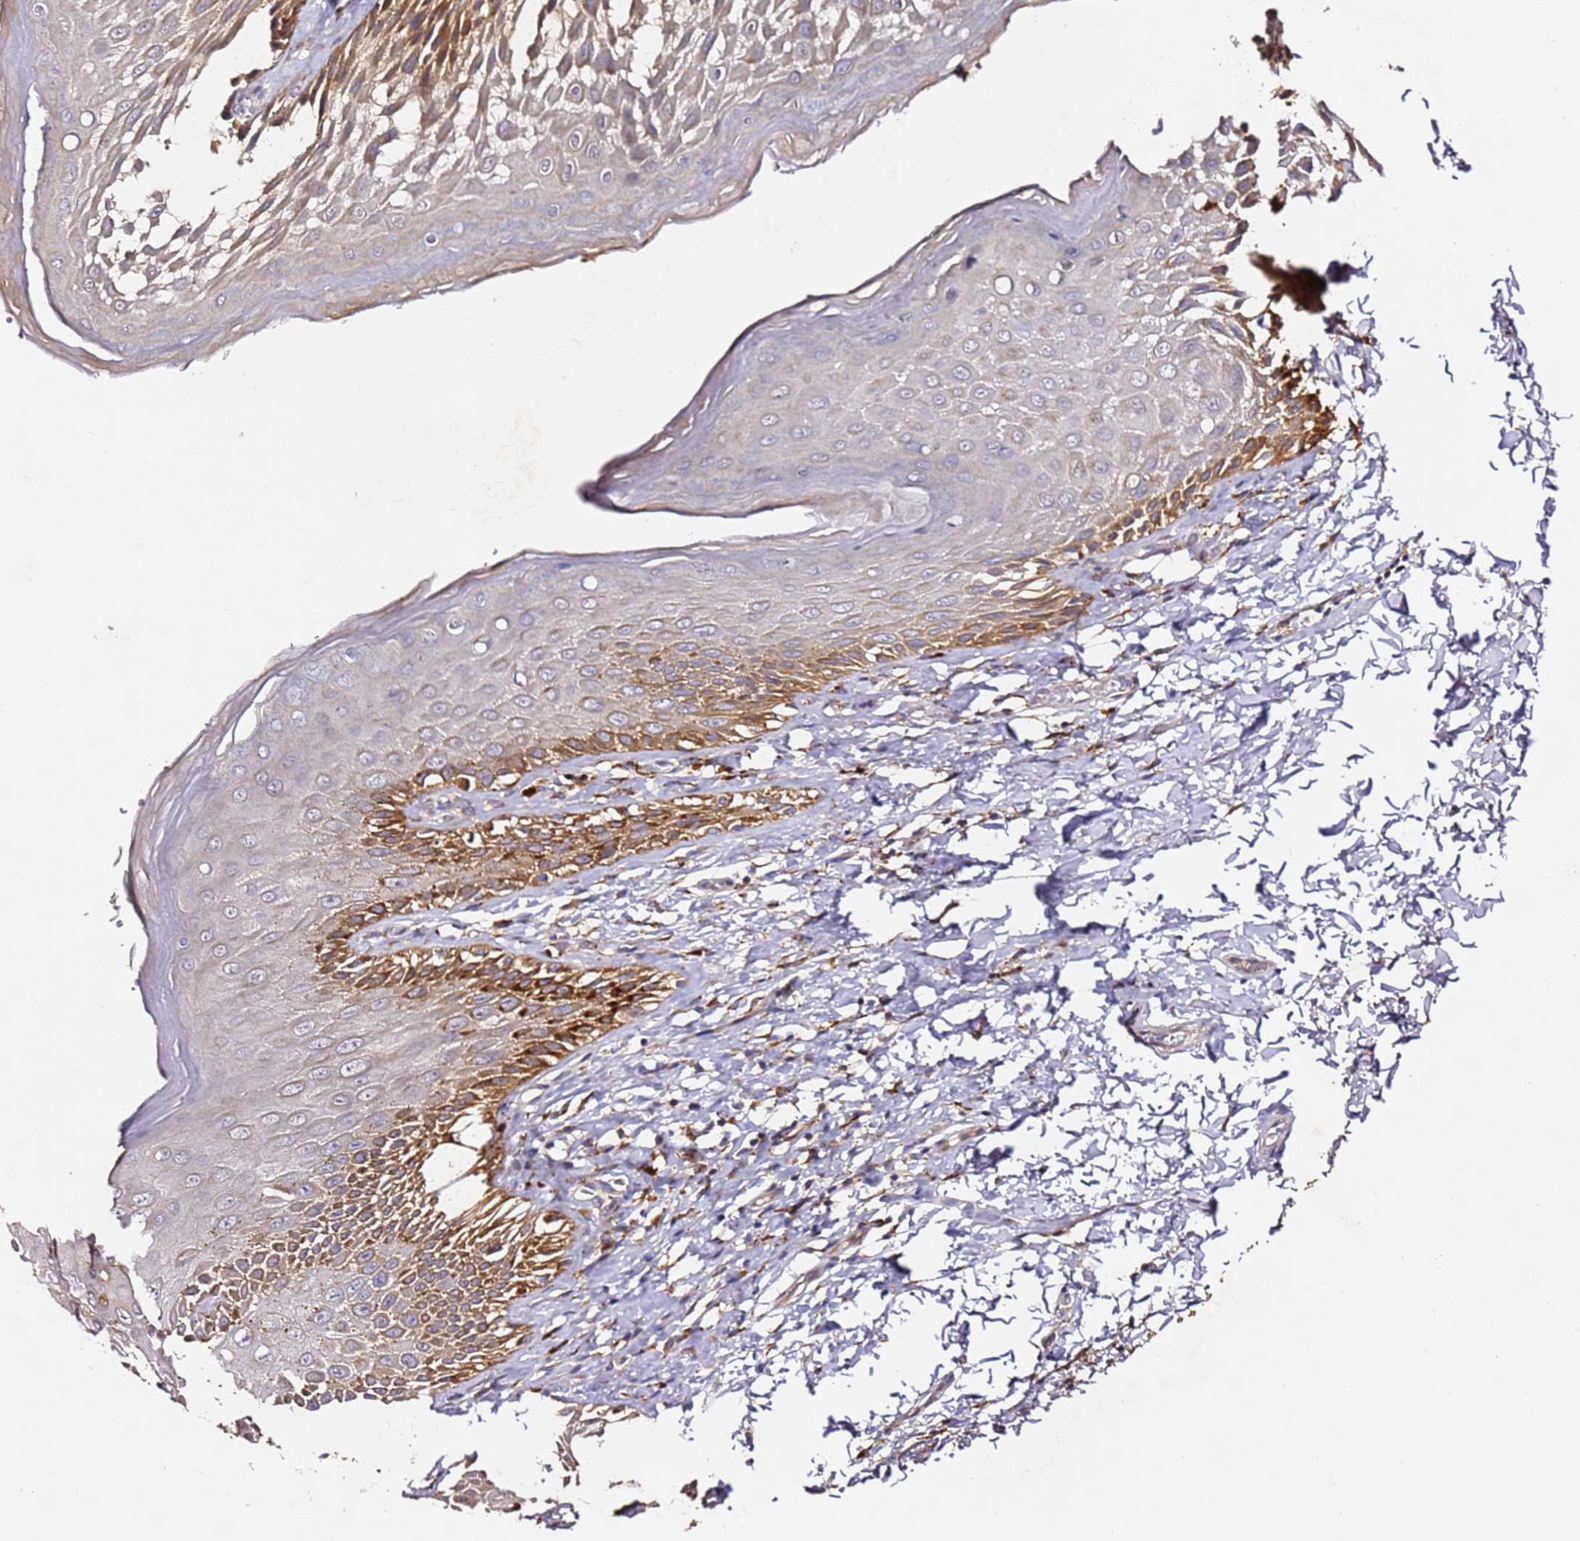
{"staining": {"intensity": "moderate", "quantity": "25%-75%", "location": "cytoplasmic/membranous"}, "tissue": "skin", "cell_type": "Epidermal cells", "image_type": "normal", "snomed": [{"axis": "morphology", "description": "Normal tissue, NOS"}, {"axis": "topography", "description": "Anal"}], "caption": "This photomicrograph reveals immunohistochemistry staining of unremarkable human skin, with medium moderate cytoplasmic/membranous expression in about 25%-75% of epidermal cells.", "gene": "ALG11", "patient": {"sex": "male", "age": 44}}